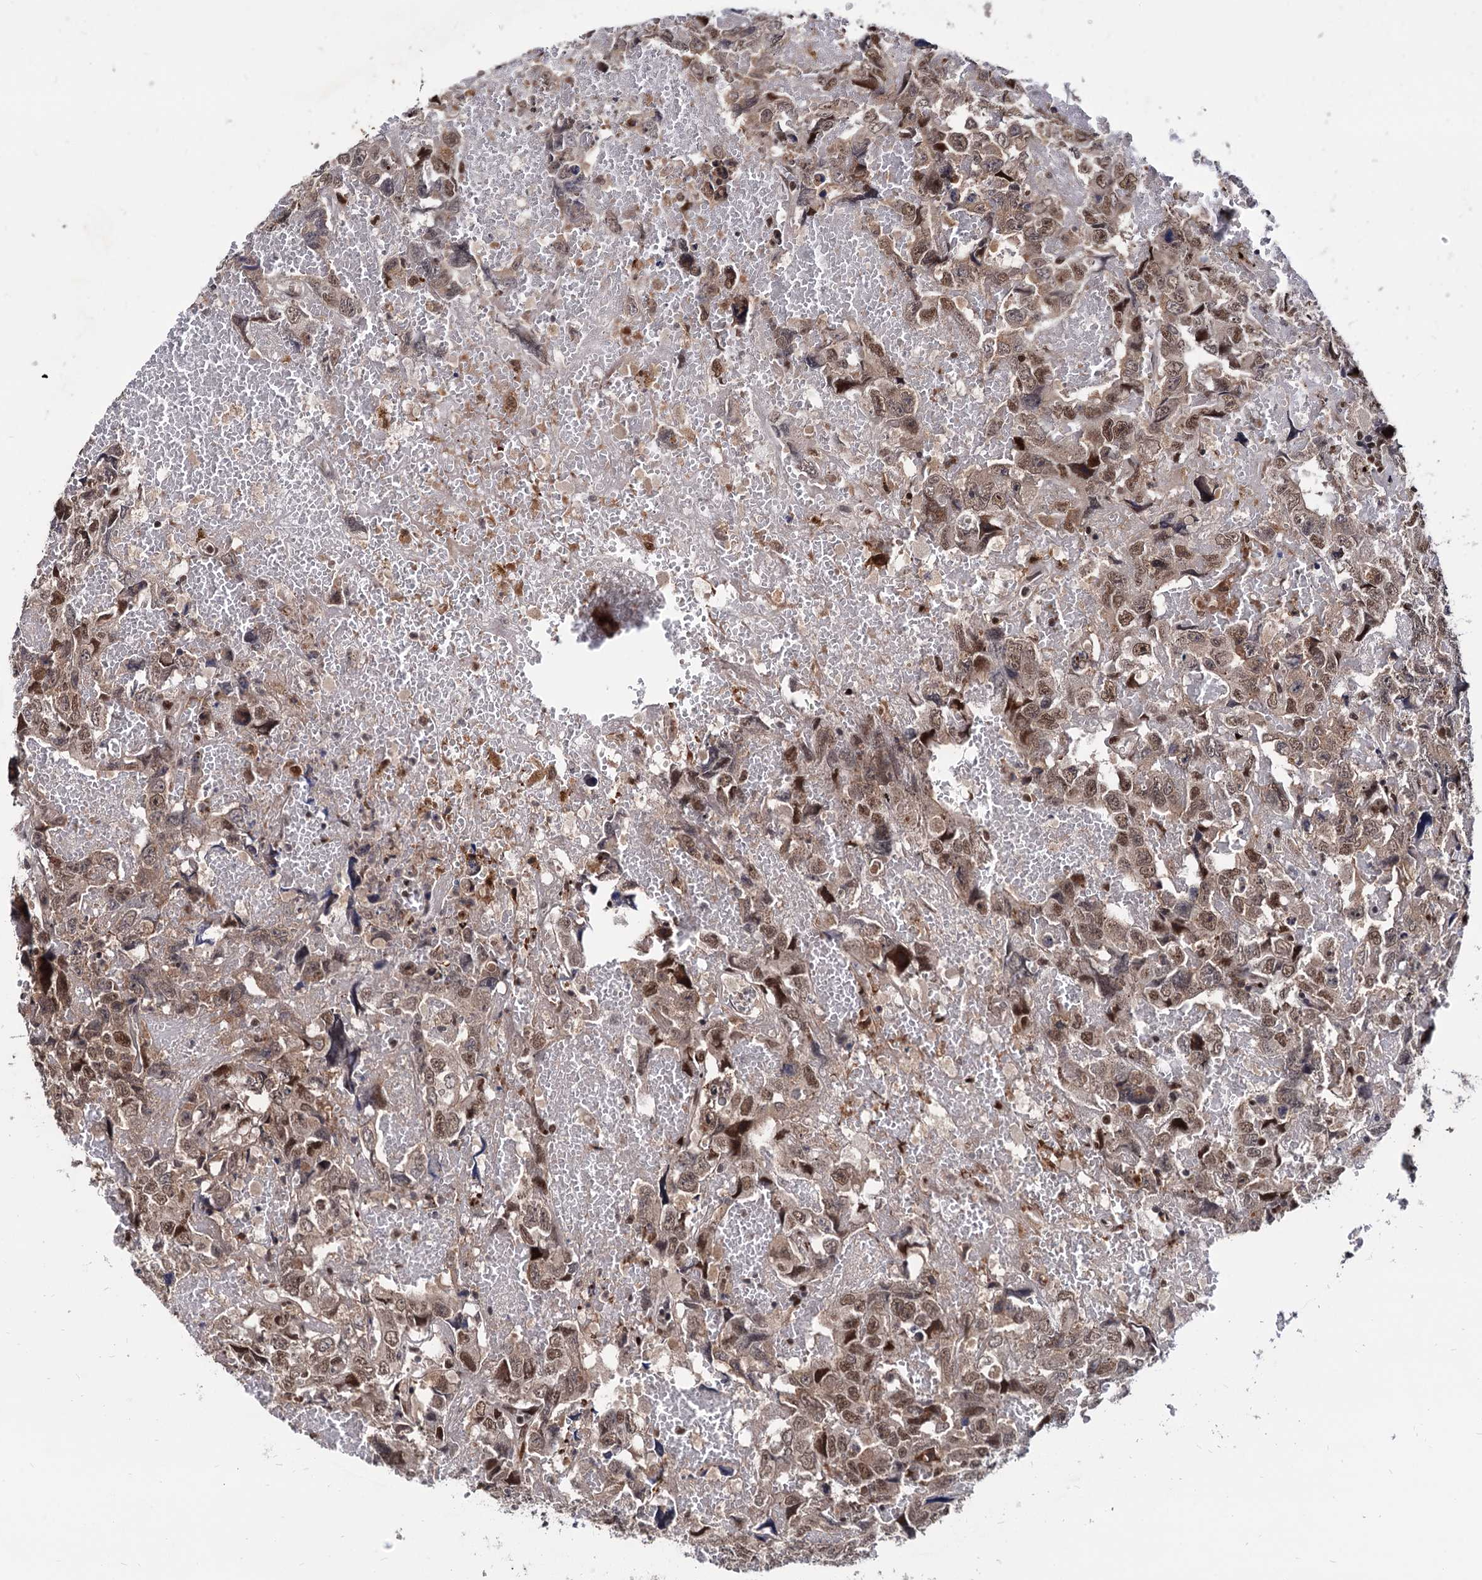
{"staining": {"intensity": "moderate", "quantity": ">75%", "location": "cytoplasmic/membranous,nuclear"}, "tissue": "testis cancer", "cell_type": "Tumor cells", "image_type": "cancer", "snomed": [{"axis": "morphology", "description": "Carcinoma, Embryonal, NOS"}, {"axis": "topography", "description": "Testis"}], "caption": "Immunohistochemical staining of testis cancer (embryonal carcinoma) reveals moderate cytoplasmic/membranous and nuclear protein staining in about >75% of tumor cells. Nuclei are stained in blue.", "gene": "RNASEH2B", "patient": {"sex": "male", "age": 45}}